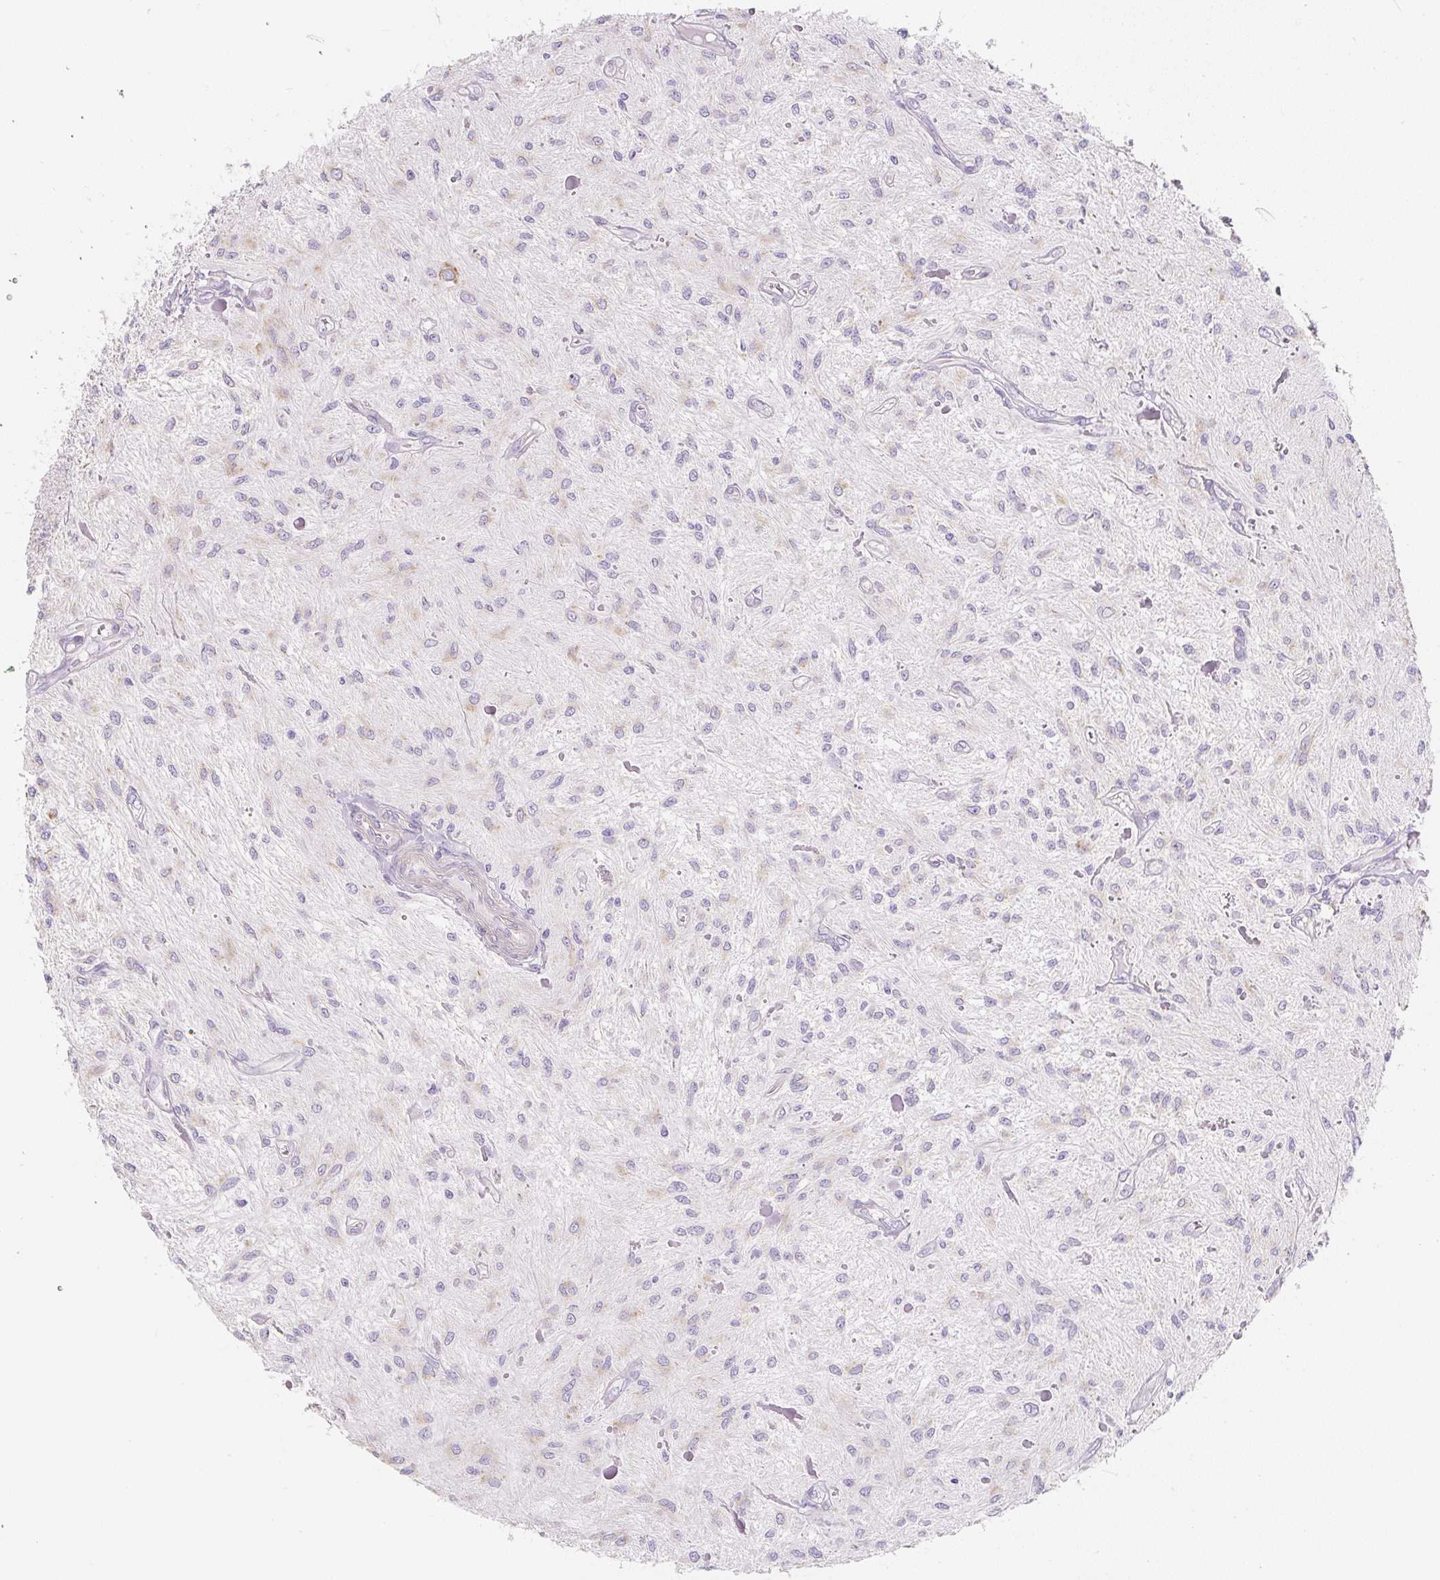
{"staining": {"intensity": "weak", "quantity": "<25%", "location": "cytoplasmic/membranous"}, "tissue": "glioma", "cell_type": "Tumor cells", "image_type": "cancer", "snomed": [{"axis": "morphology", "description": "Glioma, malignant, Low grade"}, {"axis": "topography", "description": "Cerebellum"}], "caption": "DAB (3,3'-diaminobenzidine) immunohistochemical staining of human malignant glioma (low-grade) demonstrates no significant positivity in tumor cells.", "gene": "PWWP3B", "patient": {"sex": "female", "age": 14}}